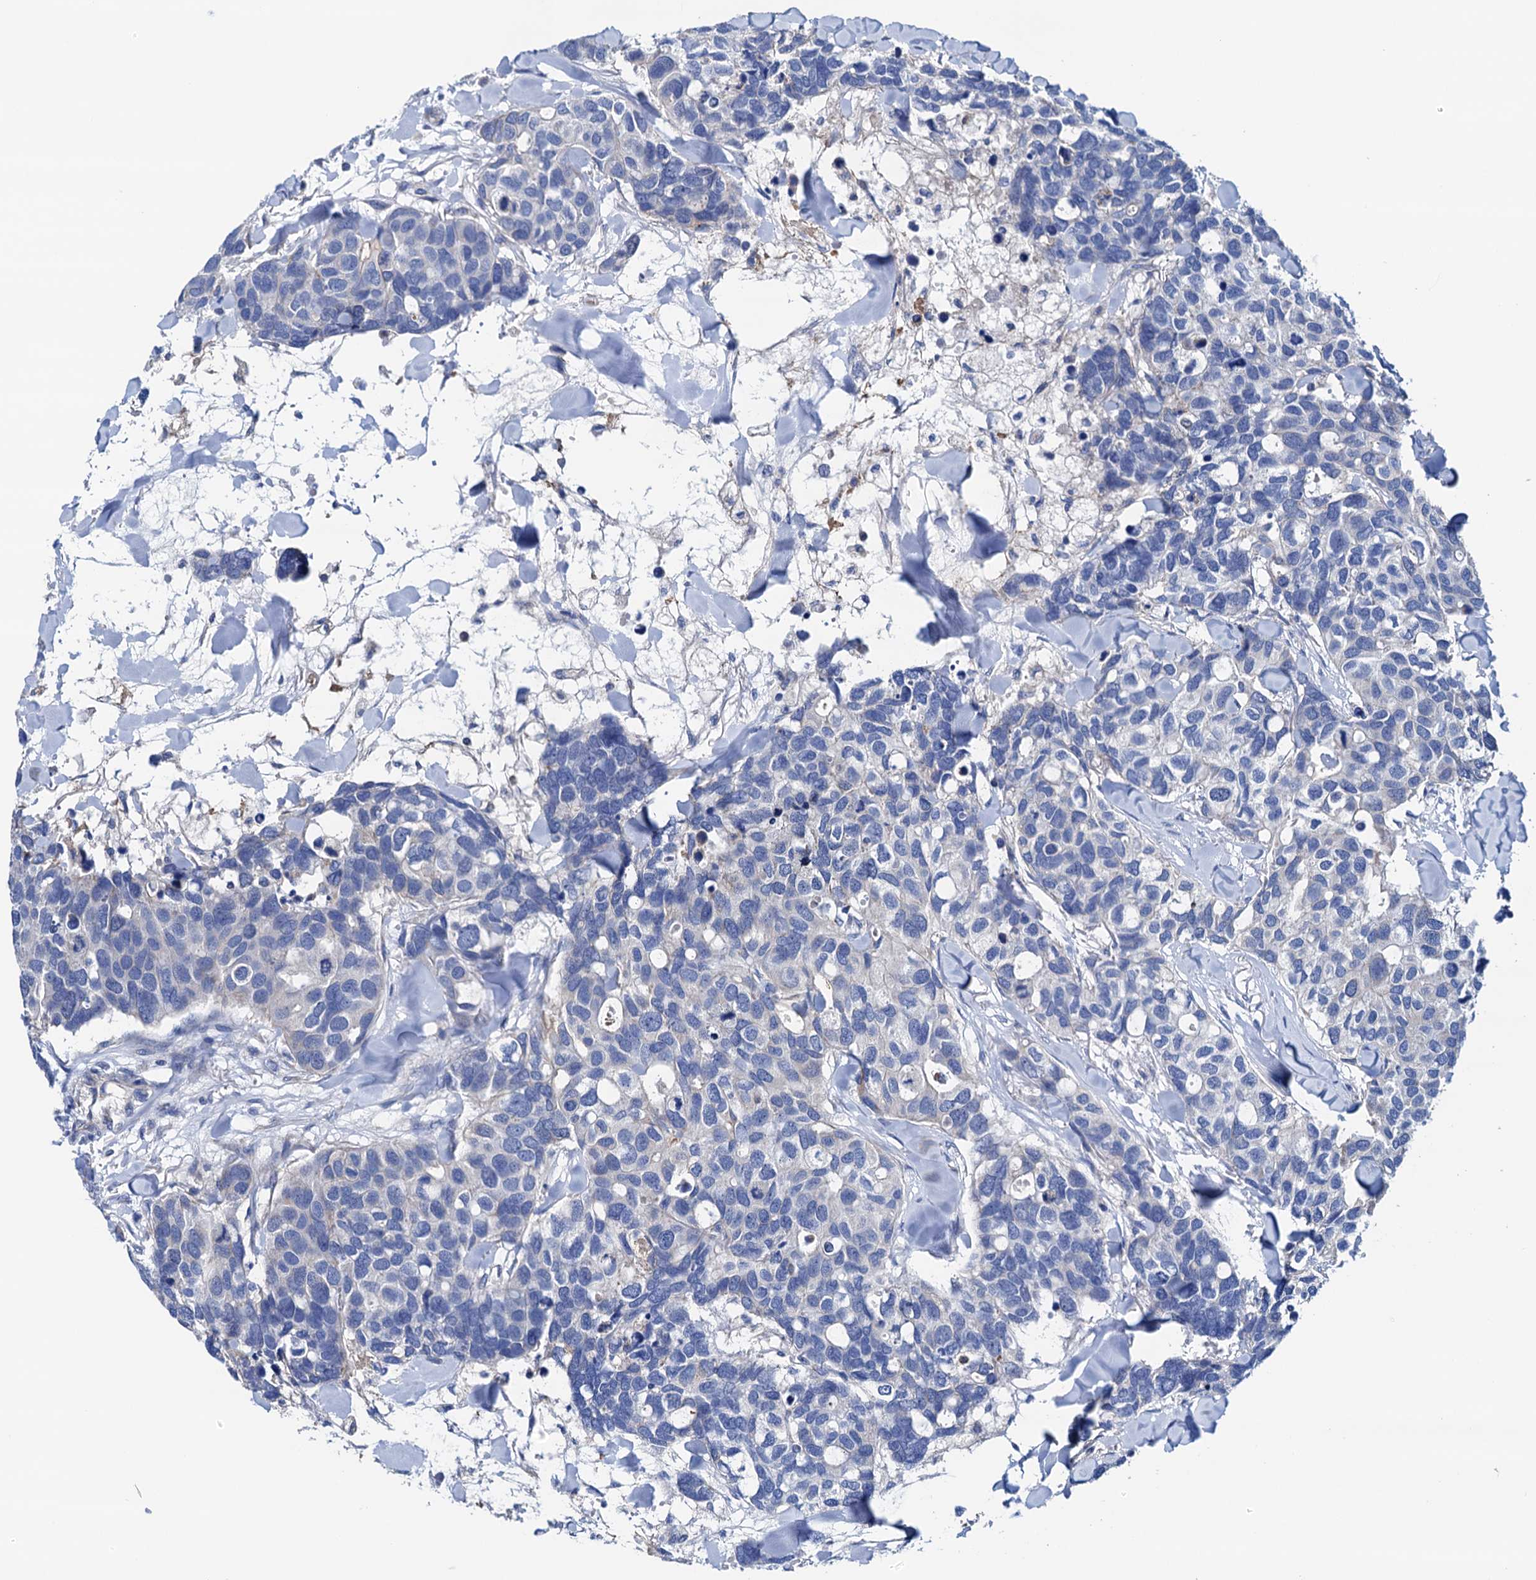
{"staining": {"intensity": "negative", "quantity": "none", "location": "none"}, "tissue": "breast cancer", "cell_type": "Tumor cells", "image_type": "cancer", "snomed": [{"axis": "morphology", "description": "Duct carcinoma"}, {"axis": "topography", "description": "Breast"}], "caption": "A photomicrograph of breast intraductal carcinoma stained for a protein demonstrates no brown staining in tumor cells.", "gene": "RASSF9", "patient": {"sex": "female", "age": 83}}